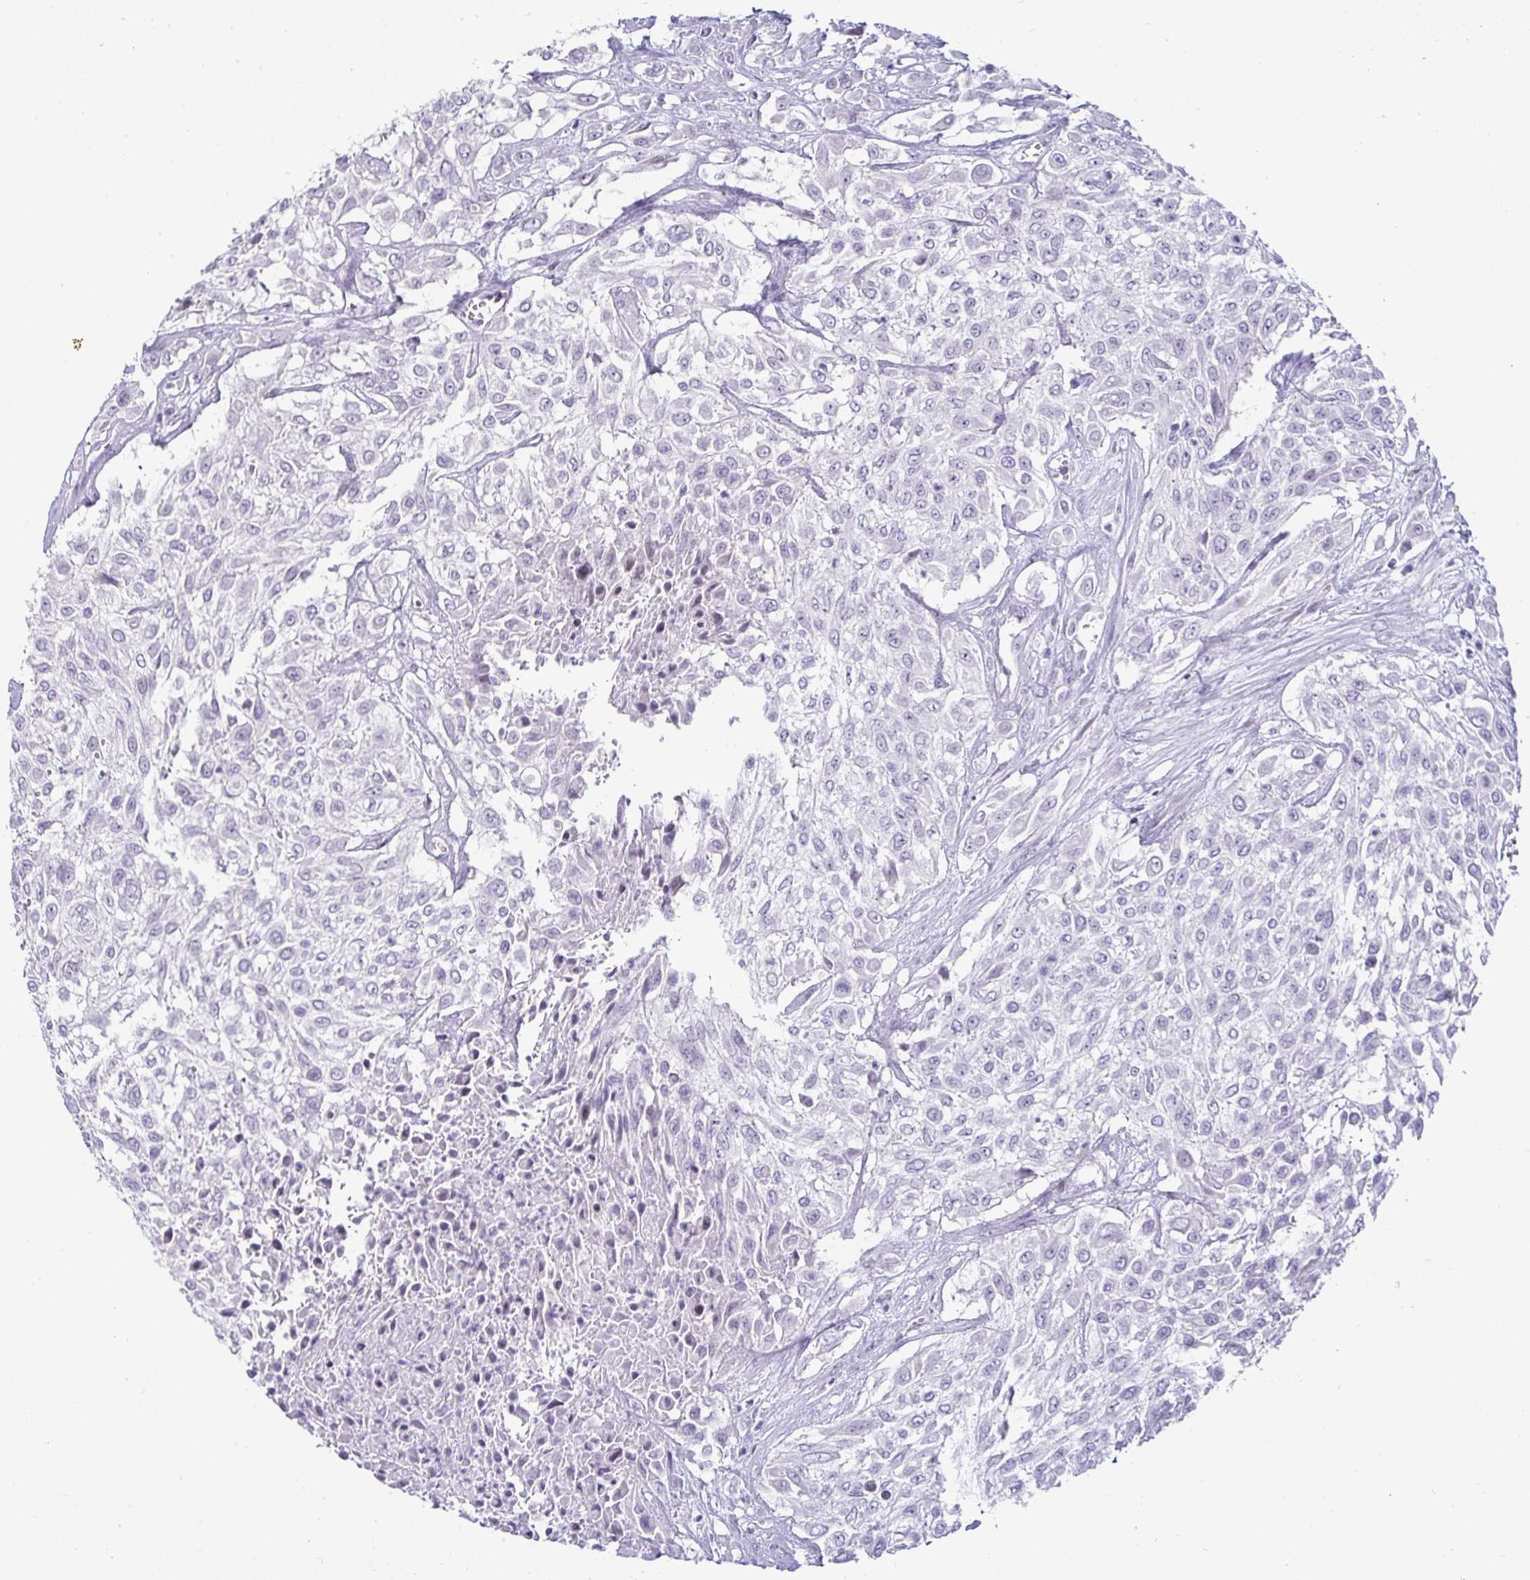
{"staining": {"intensity": "negative", "quantity": "none", "location": "none"}, "tissue": "urothelial cancer", "cell_type": "Tumor cells", "image_type": "cancer", "snomed": [{"axis": "morphology", "description": "Urothelial carcinoma, High grade"}, {"axis": "topography", "description": "Urinary bladder"}], "caption": "Immunohistochemistry micrograph of human urothelial cancer stained for a protein (brown), which demonstrates no staining in tumor cells.", "gene": "CR2", "patient": {"sex": "male", "age": 57}}